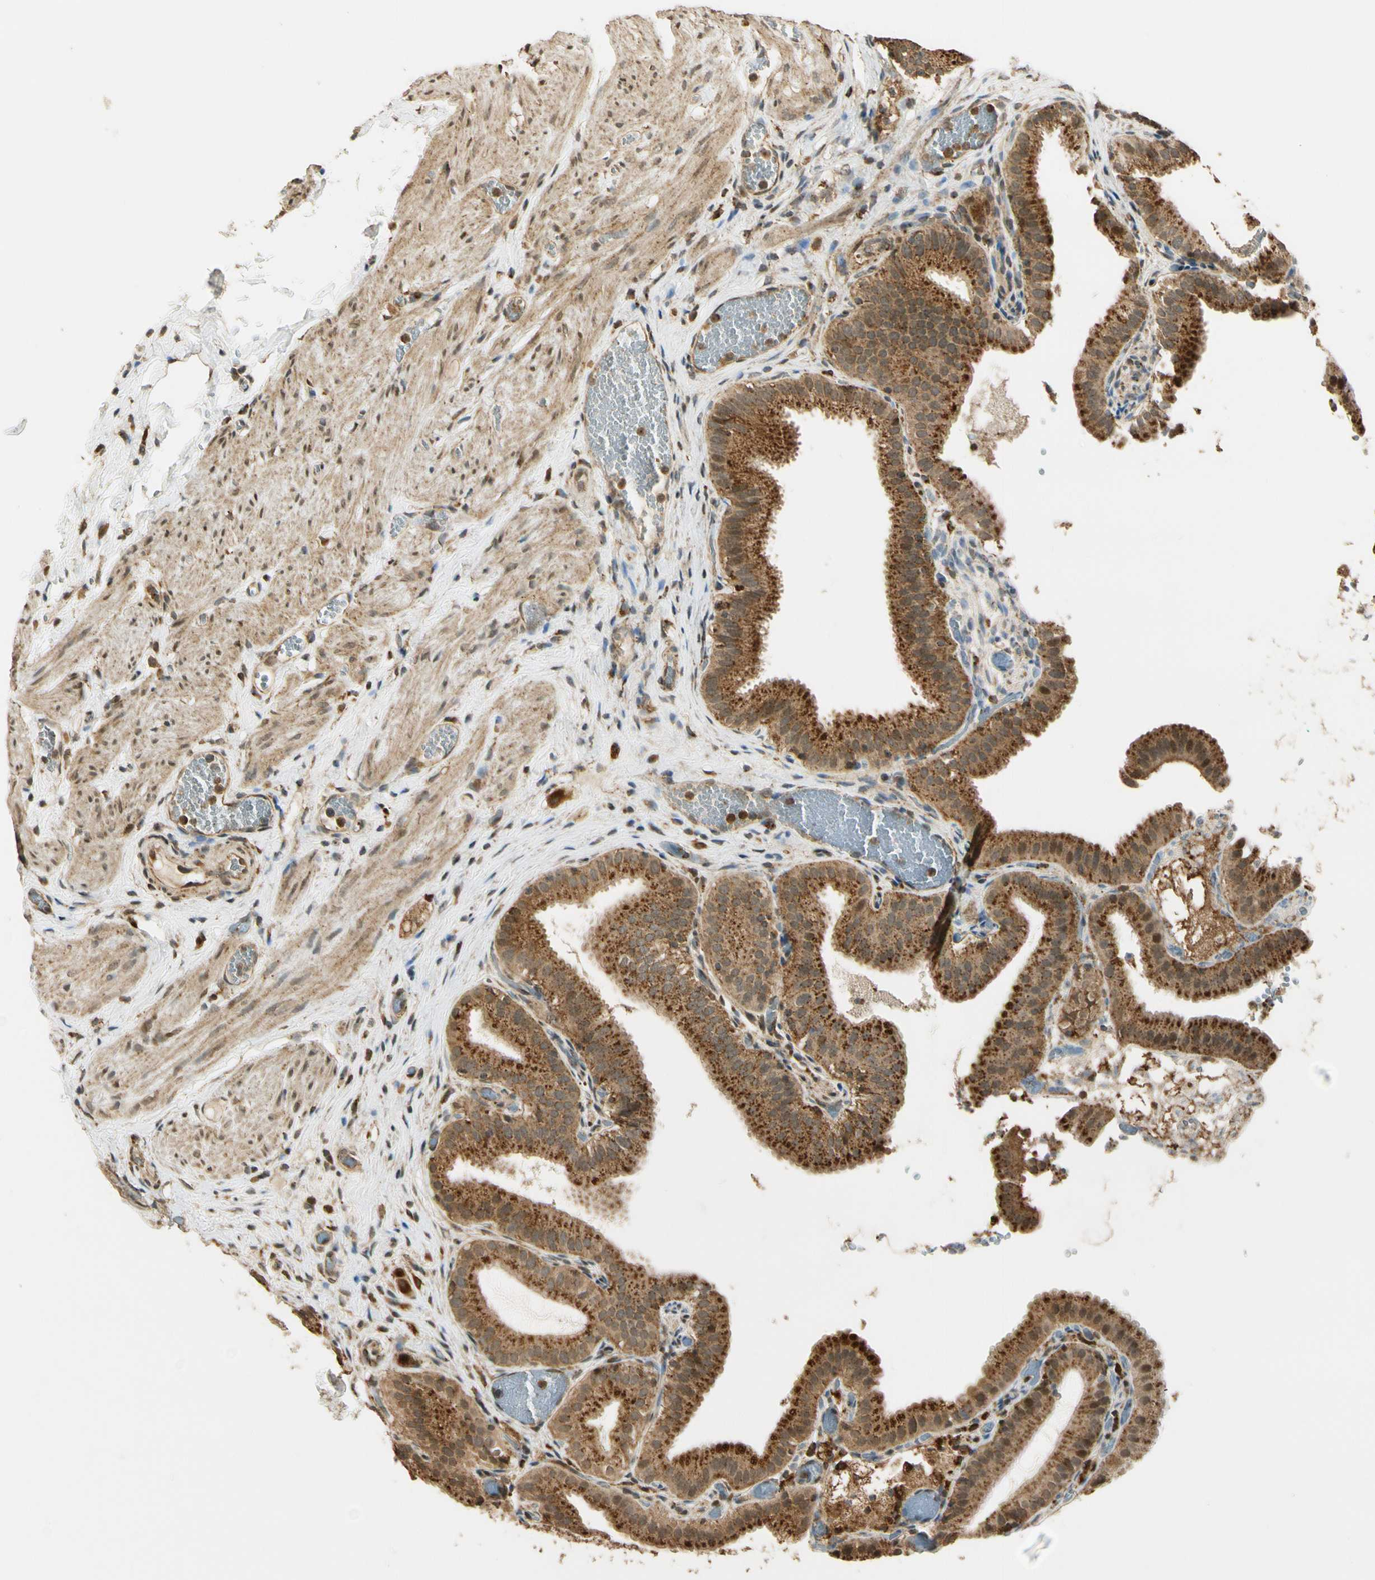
{"staining": {"intensity": "strong", "quantity": ">75%", "location": "cytoplasmic/membranous,nuclear"}, "tissue": "gallbladder", "cell_type": "Glandular cells", "image_type": "normal", "snomed": [{"axis": "morphology", "description": "Normal tissue, NOS"}, {"axis": "topography", "description": "Gallbladder"}], "caption": "Strong cytoplasmic/membranous,nuclear protein expression is seen in approximately >75% of glandular cells in gallbladder.", "gene": "LAMTOR1", "patient": {"sex": "male", "age": 54}}